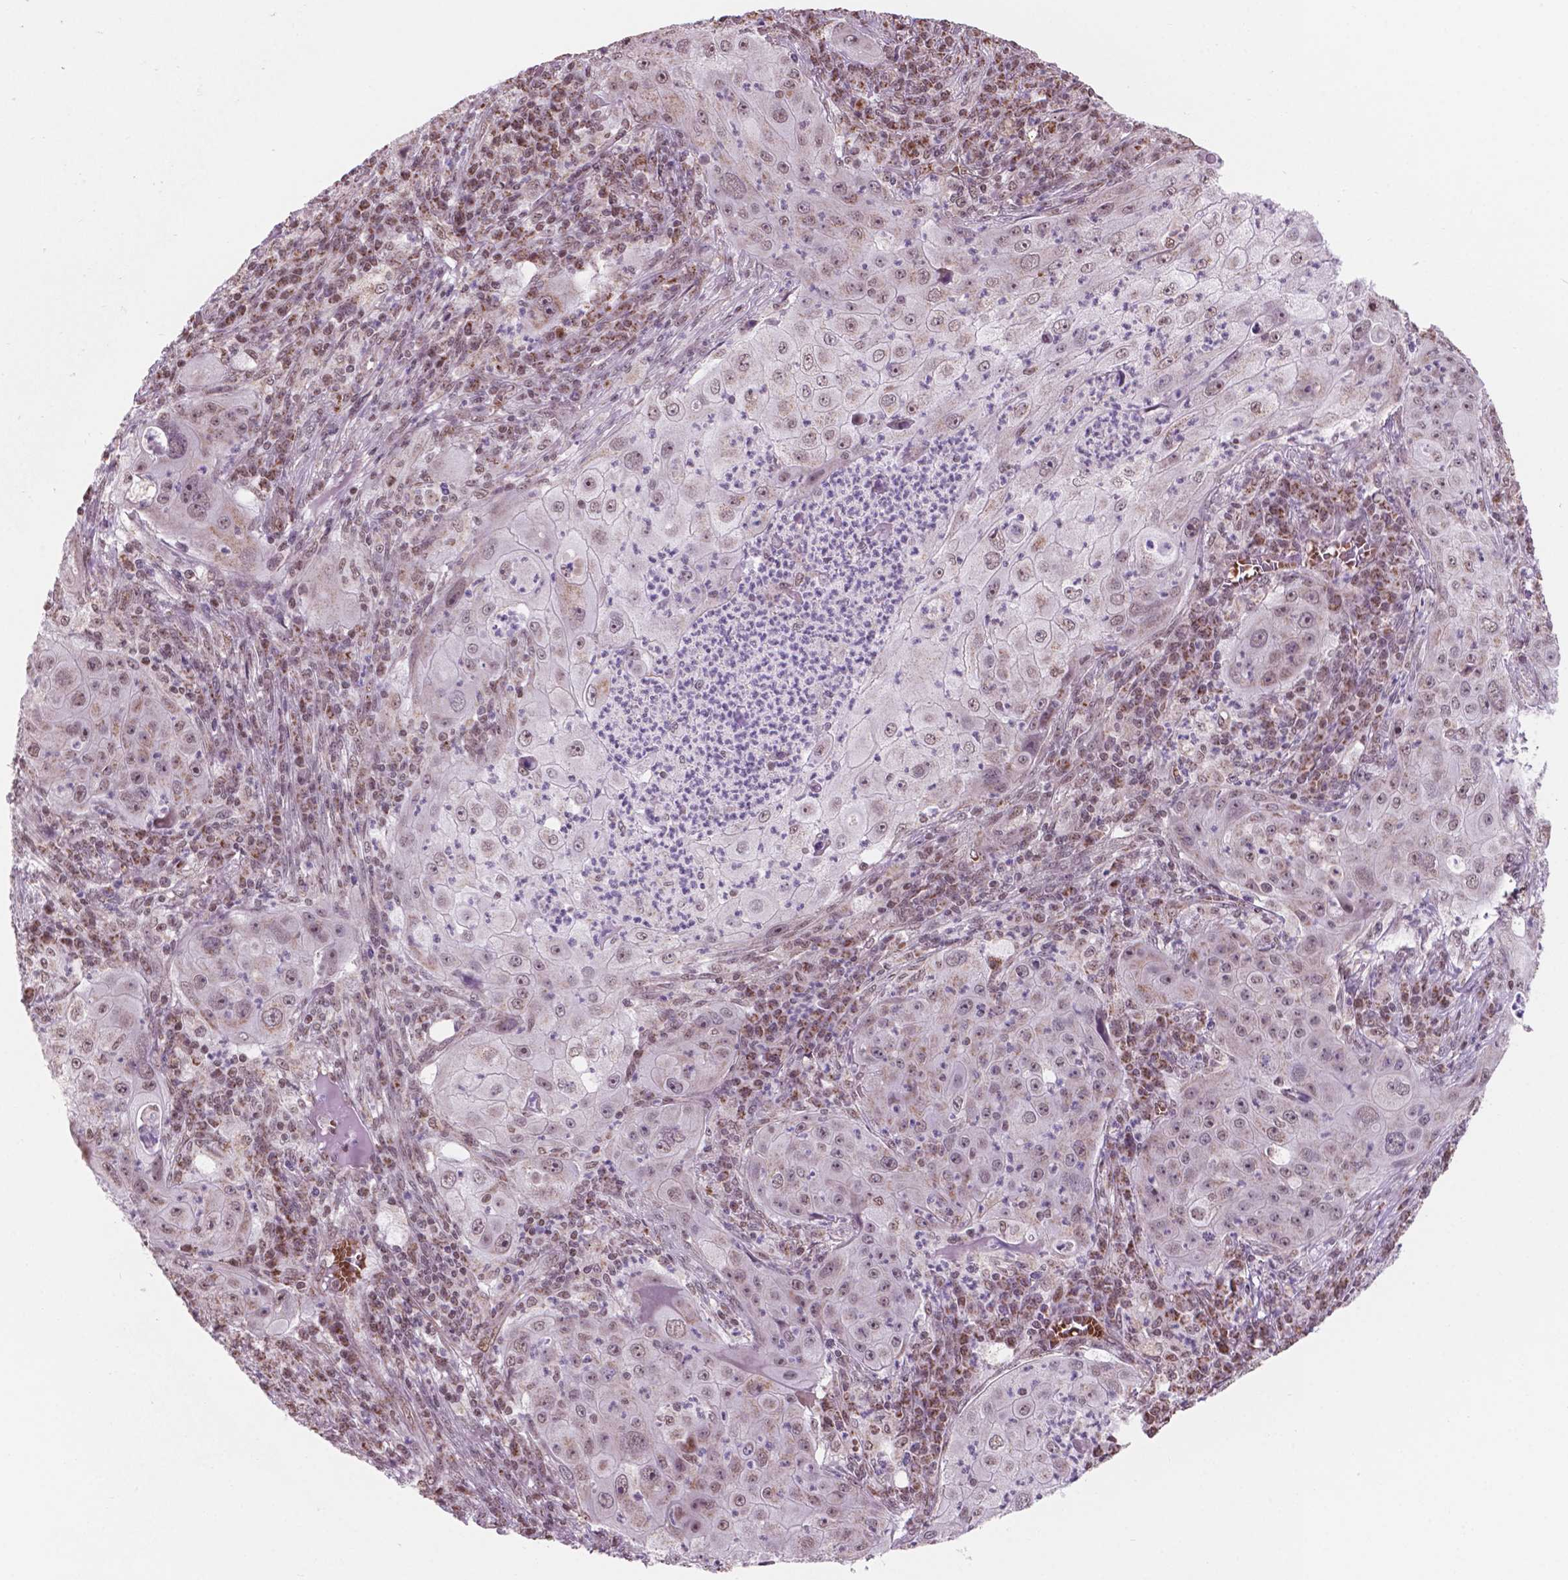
{"staining": {"intensity": "moderate", "quantity": "25%-75%", "location": "cytoplasmic/membranous,nuclear"}, "tissue": "lung cancer", "cell_type": "Tumor cells", "image_type": "cancer", "snomed": [{"axis": "morphology", "description": "Squamous cell carcinoma, NOS"}, {"axis": "topography", "description": "Lung"}], "caption": "Human lung cancer stained with a protein marker displays moderate staining in tumor cells.", "gene": "NDUFA10", "patient": {"sex": "female", "age": 59}}